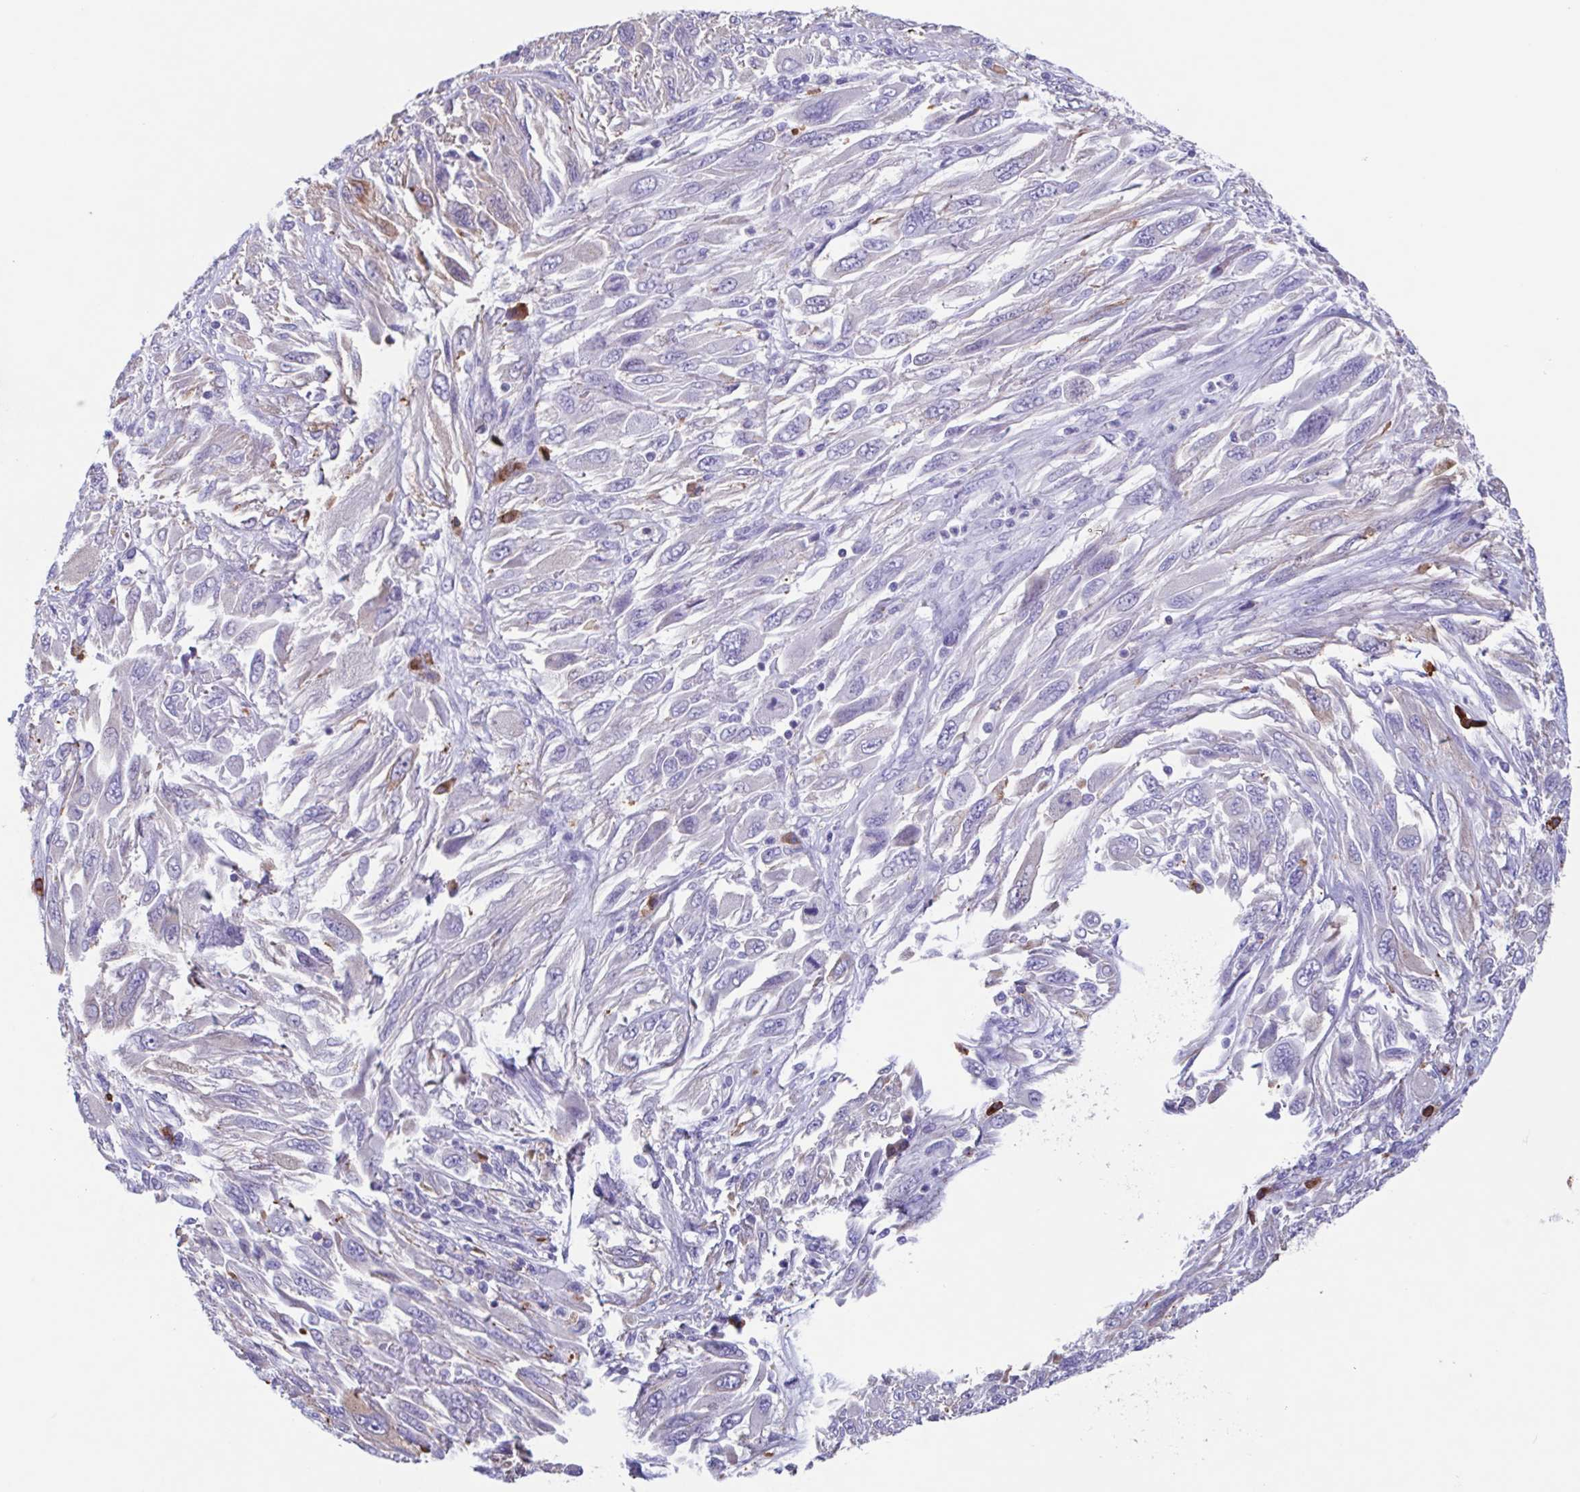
{"staining": {"intensity": "negative", "quantity": "none", "location": "none"}, "tissue": "melanoma", "cell_type": "Tumor cells", "image_type": "cancer", "snomed": [{"axis": "morphology", "description": "Malignant melanoma, NOS"}, {"axis": "topography", "description": "Skin"}], "caption": "DAB (3,3'-diaminobenzidine) immunohistochemical staining of melanoma demonstrates no significant positivity in tumor cells.", "gene": "TPD52", "patient": {"sex": "female", "age": 91}}